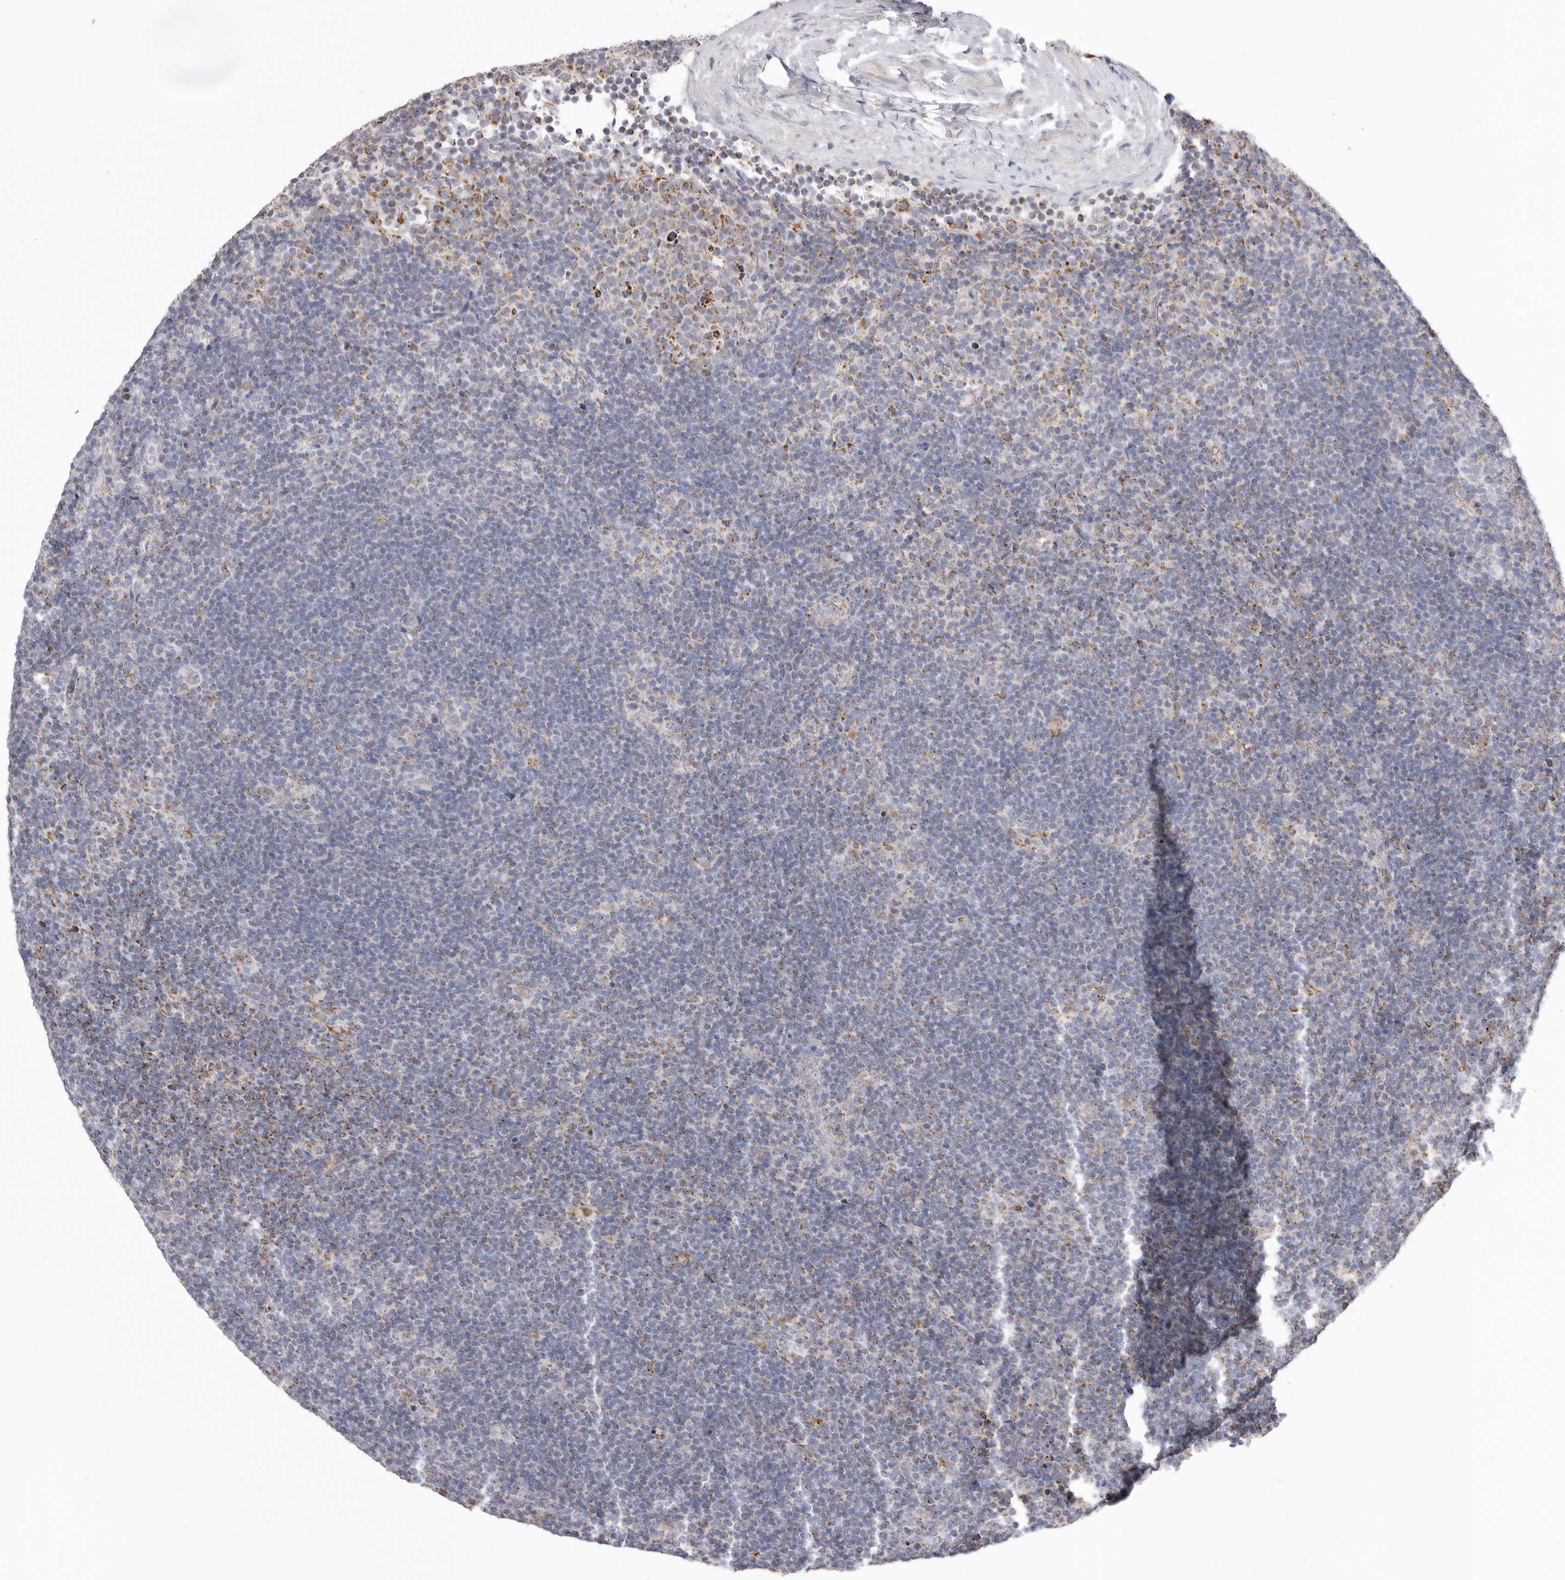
{"staining": {"intensity": "weak", "quantity": "<25%", "location": "cytoplasmic/membranous"}, "tissue": "lymphoma", "cell_type": "Tumor cells", "image_type": "cancer", "snomed": [{"axis": "morphology", "description": "Hodgkin's disease, NOS"}, {"axis": "topography", "description": "Lymph node"}], "caption": "DAB (3,3'-diaminobenzidine) immunohistochemical staining of human lymphoma shows no significant staining in tumor cells. Brightfield microscopy of immunohistochemistry stained with DAB (3,3'-diaminobenzidine) (brown) and hematoxylin (blue), captured at high magnification.", "gene": "VDAC3", "patient": {"sex": "female", "age": 57}}